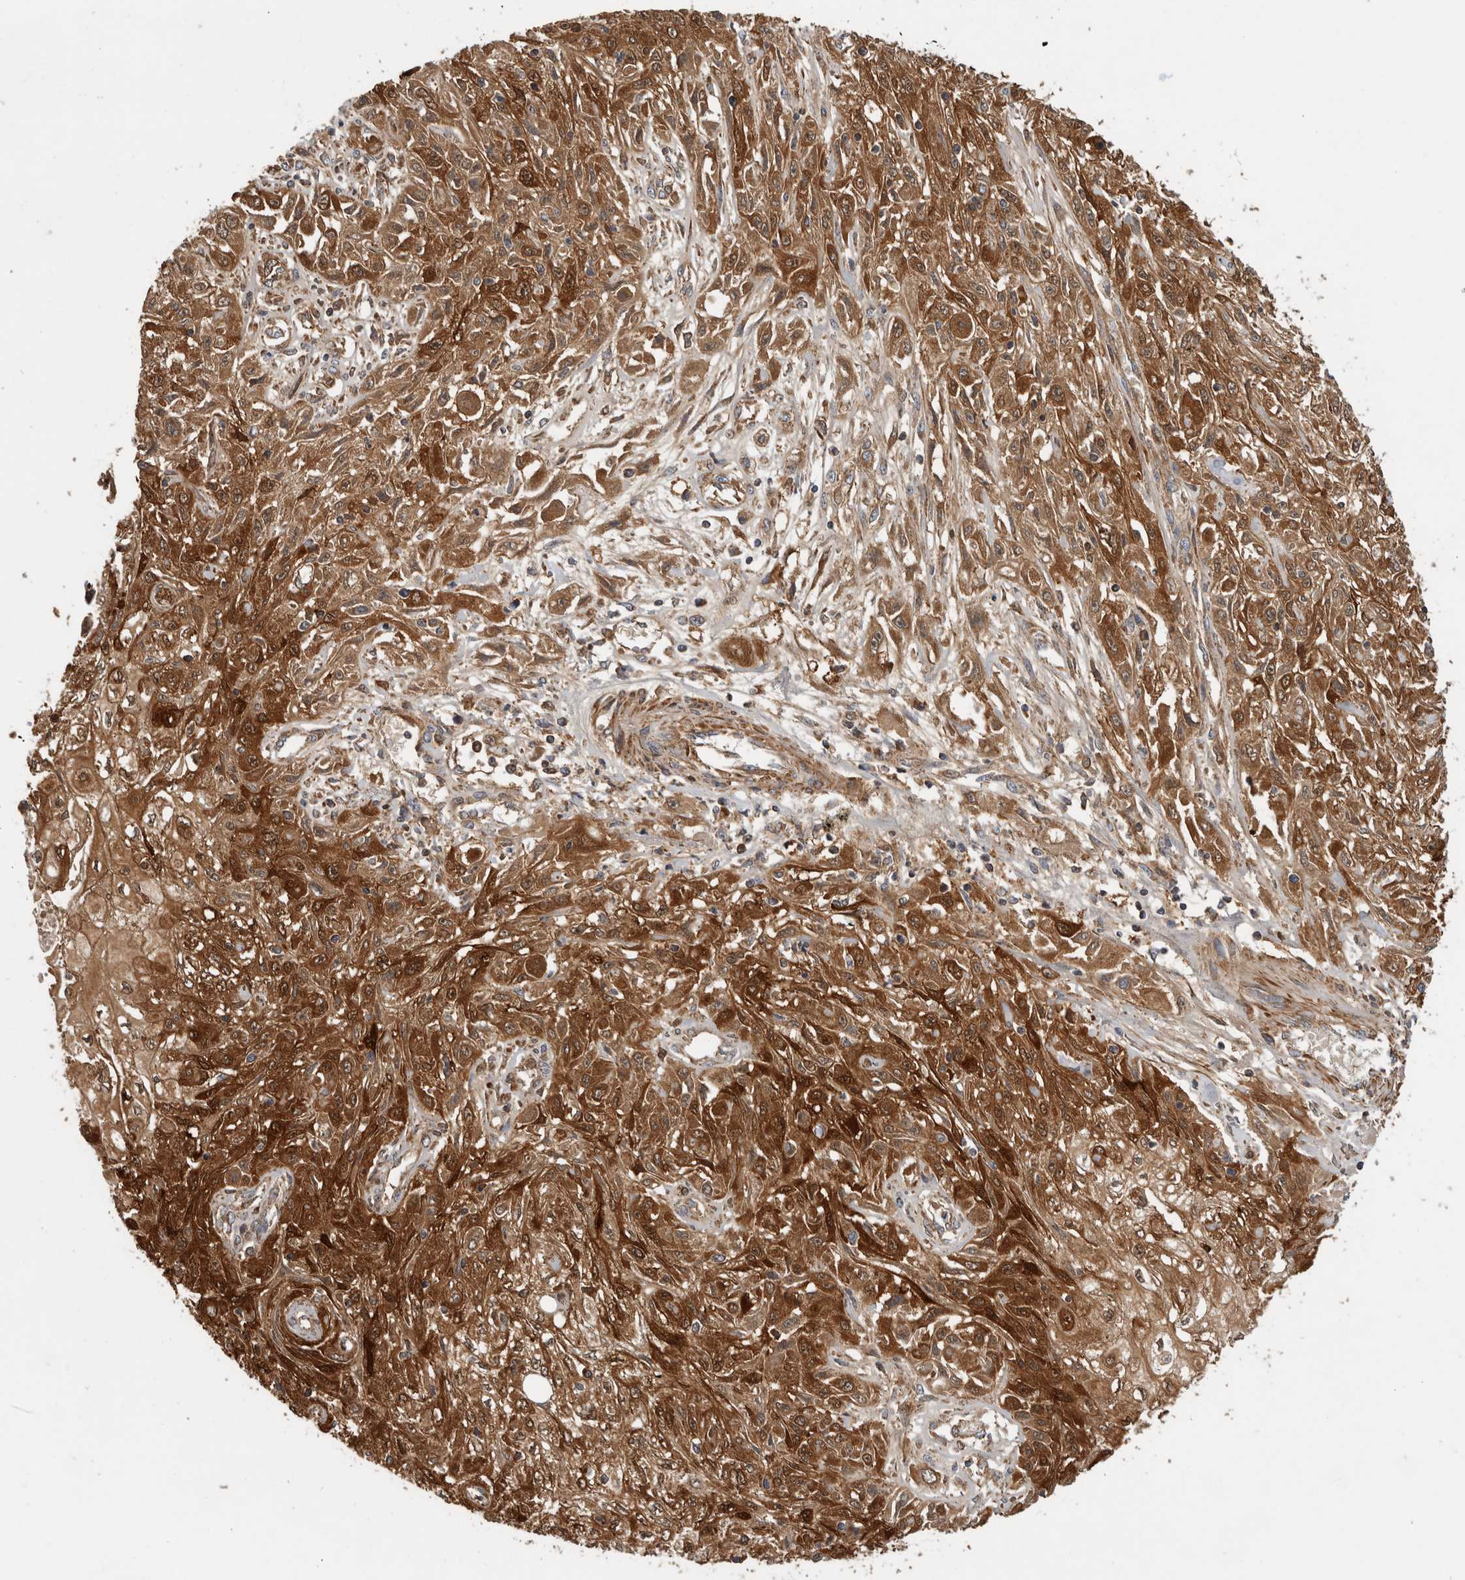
{"staining": {"intensity": "strong", "quantity": ">75%", "location": "cytoplasmic/membranous,nuclear"}, "tissue": "skin cancer", "cell_type": "Tumor cells", "image_type": "cancer", "snomed": [{"axis": "morphology", "description": "Squamous cell carcinoma, NOS"}, {"axis": "morphology", "description": "Squamous cell carcinoma, metastatic, NOS"}, {"axis": "topography", "description": "Skin"}, {"axis": "topography", "description": "Lymph node"}], "caption": "Protein positivity by immunohistochemistry reveals strong cytoplasmic/membranous and nuclear positivity in approximately >75% of tumor cells in skin squamous cell carcinoma. The staining was performed using DAB, with brown indicating positive protein expression. Nuclei are stained blue with hematoxylin.", "gene": "SFXN2", "patient": {"sex": "male", "age": 75}}